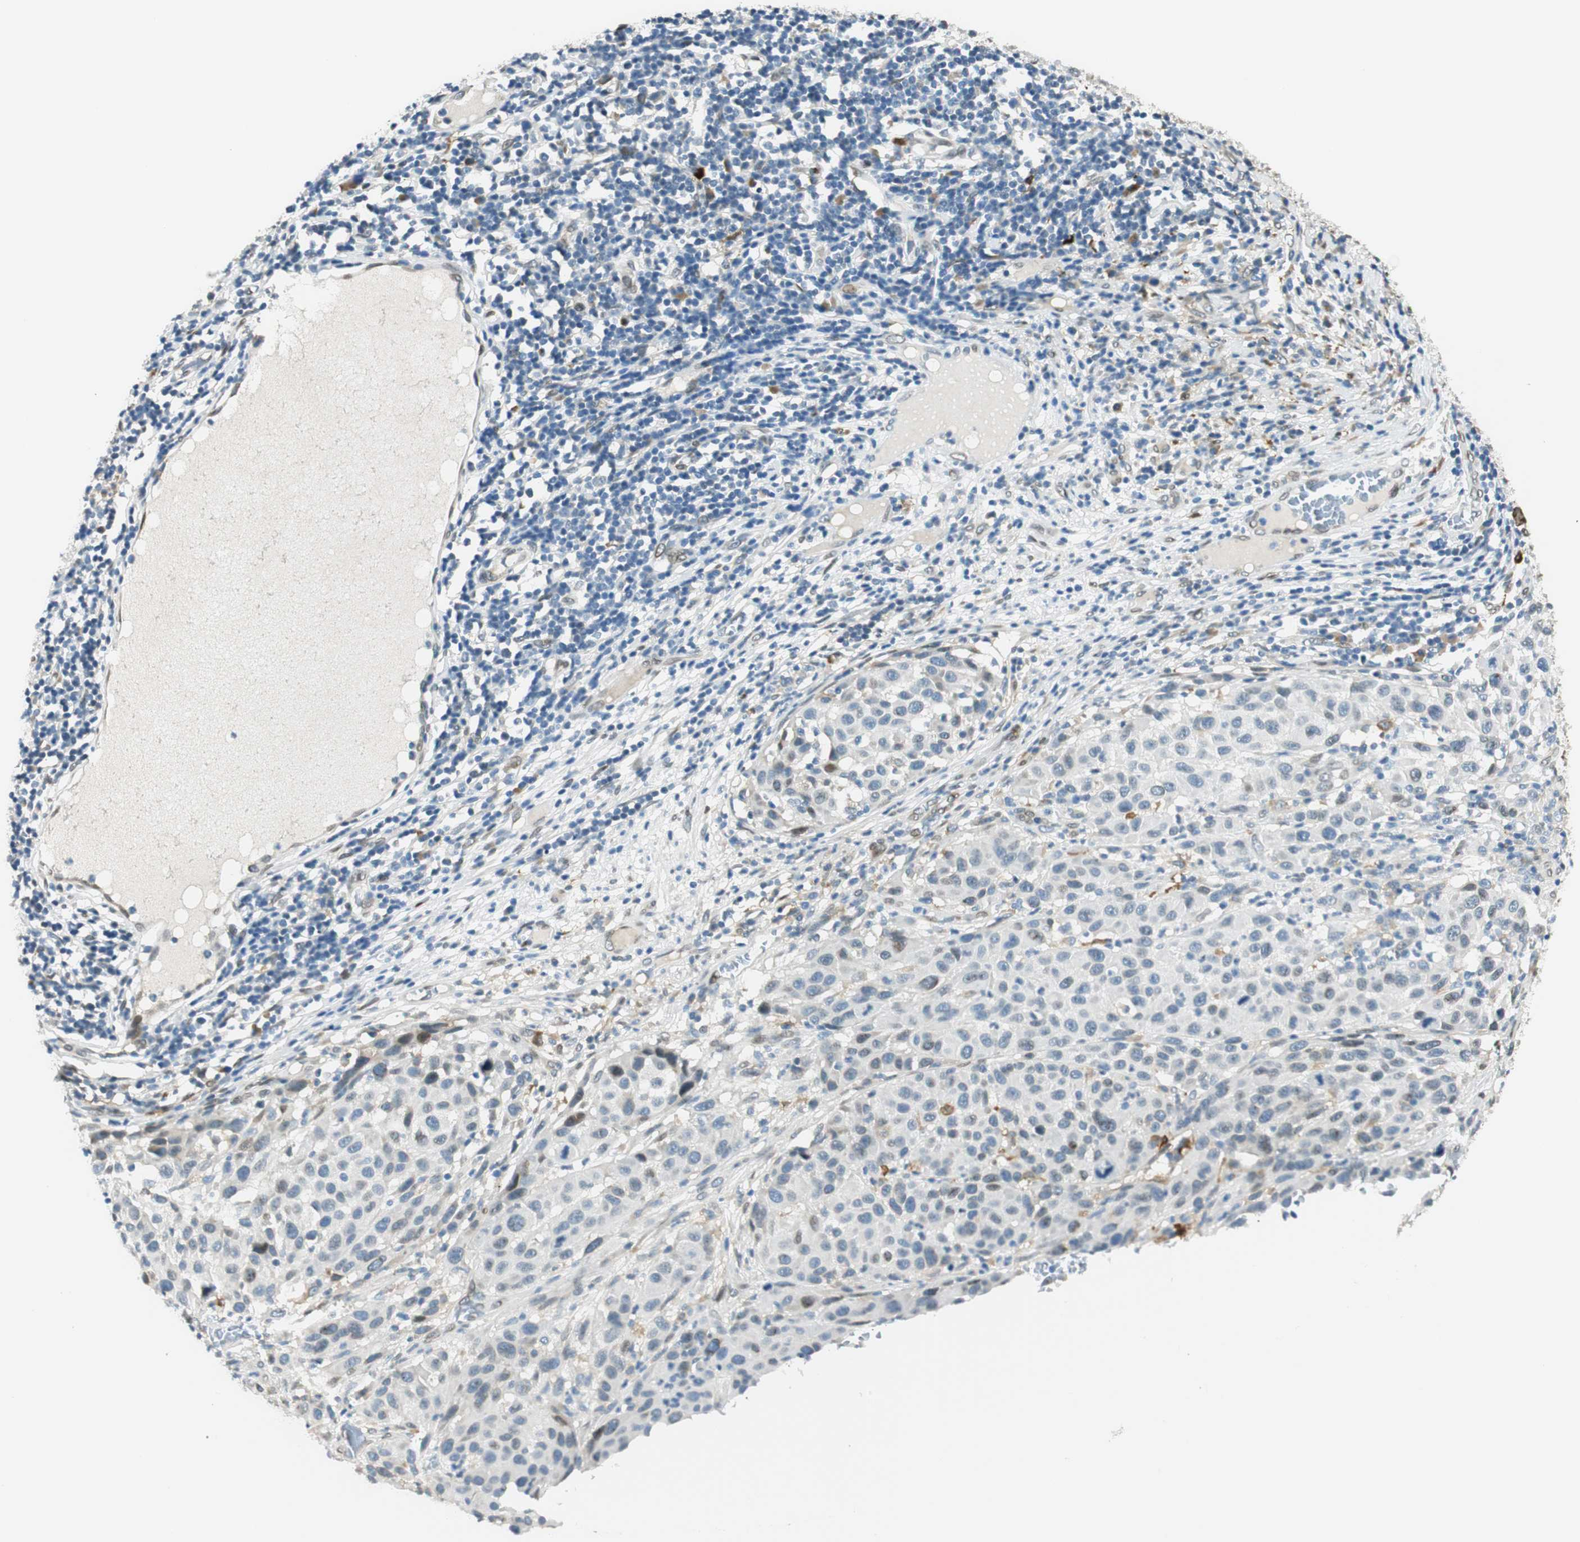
{"staining": {"intensity": "weak", "quantity": "<25%", "location": "cytoplasmic/membranous"}, "tissue": "melanoma", "cell_type": "Tumor cells", "image_type": "cancer", "snomed": [{"axis": "morphology", "description": "Malignant melanoma, Metastatic site"}, {"axis": "topography", "description": "Lymph node"}], "caption": "A micrograph of malignant melanoma (metastatic site) stained for a protein displays no brown staining in tumor cells. (DAB IHC with hematoxylin counter stain).", "gene": "TMEM260", "patient": {"sex": "male", "age": 61}}